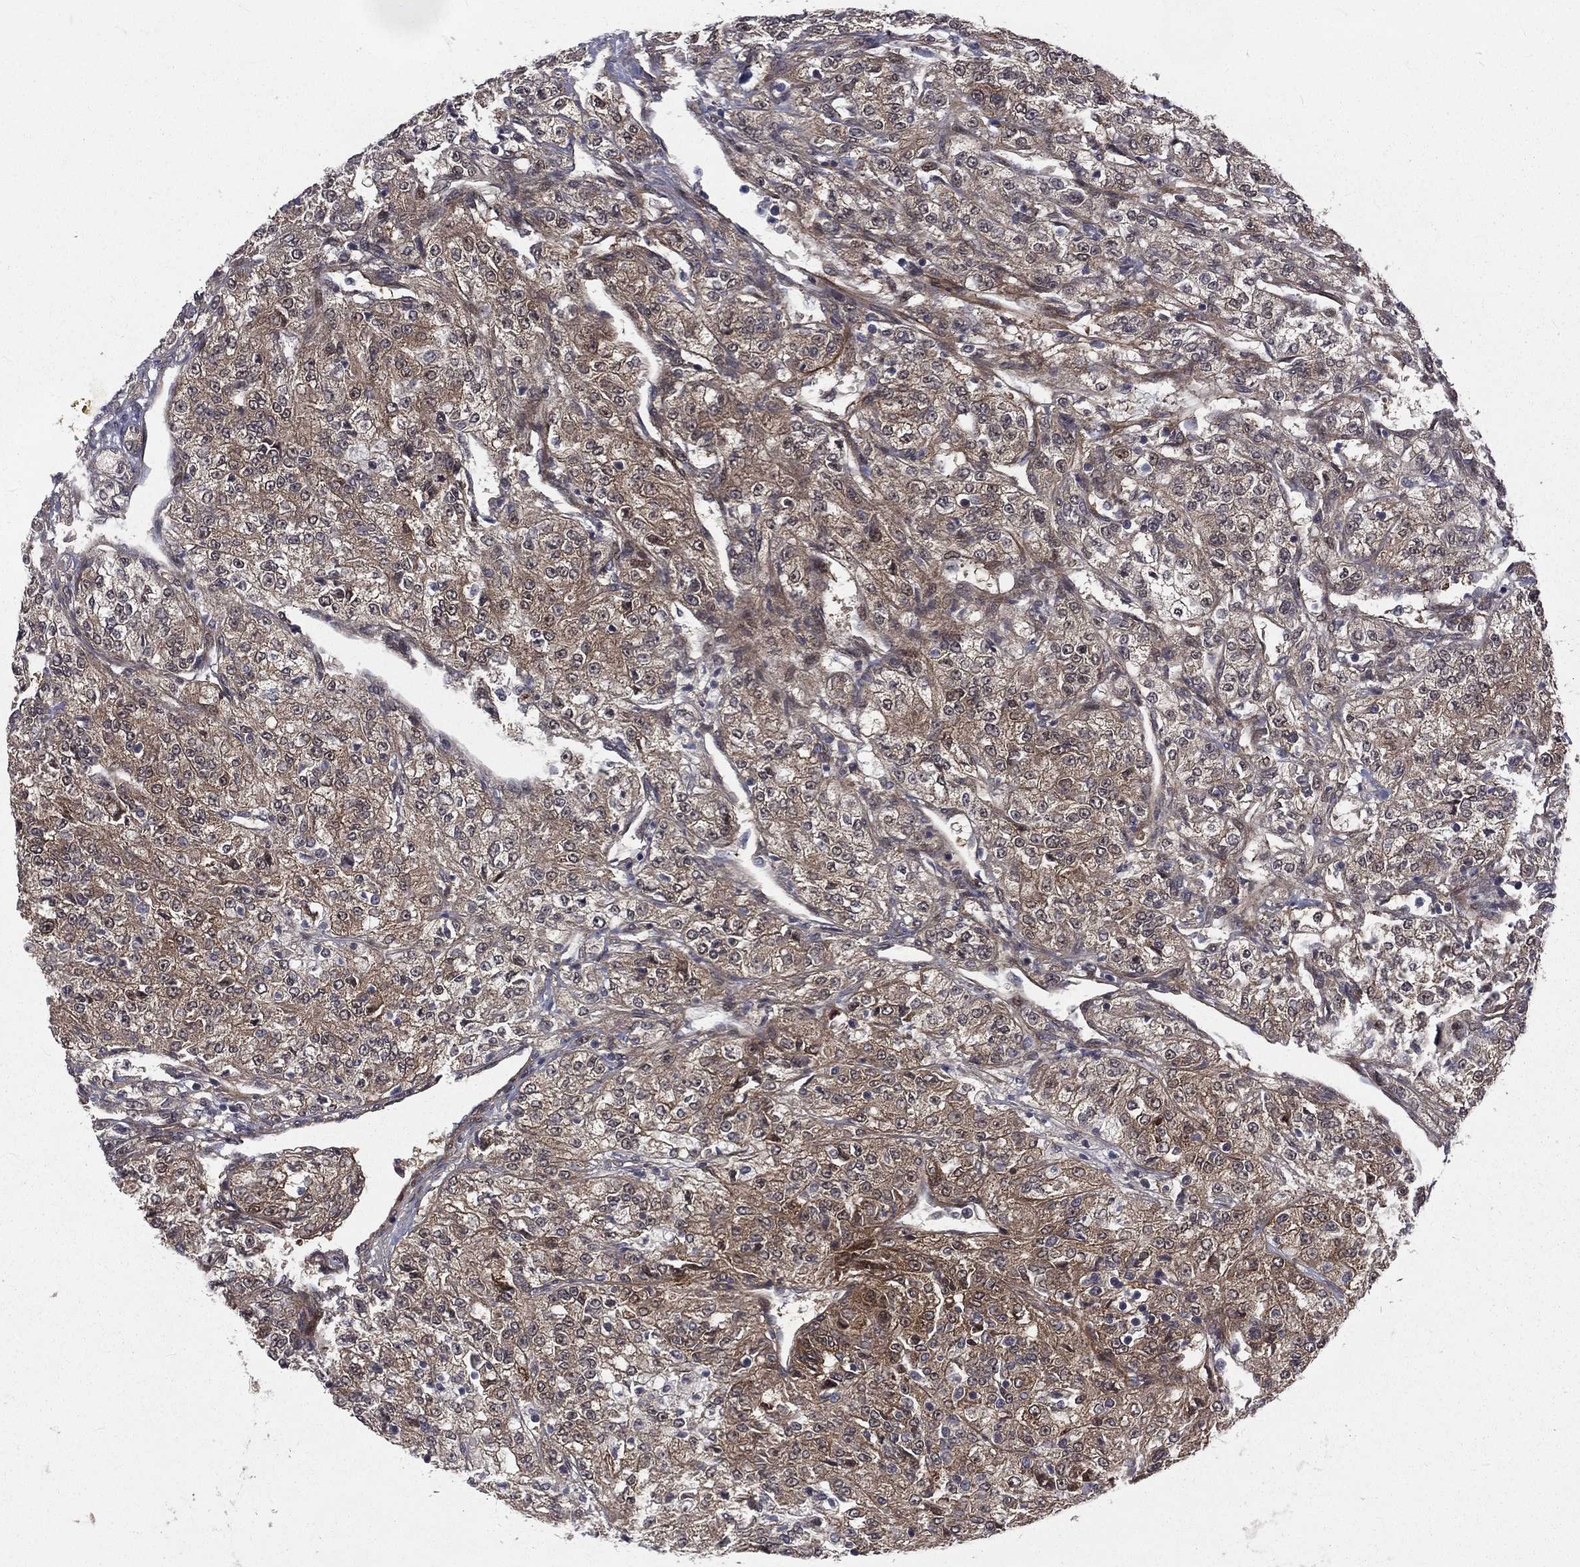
{"staining": {"intensity": "moderate", "quantity": "<25%", "location": "cytoplasmic/membranous"}, "tissue": "renal cancer", "cell_type": "Tumor cells", "image_type": "cancer", "snomed": [{"axis": "morphology", "description": "Adenocarcinoma, NOS"}, {"axis": "topography", "description": "Kidney"}], "caption": "Human adenocarcinoma (renal) stained with a protein marker exhibits moderate staining in tumor cells.", "gene": "ARL3", "patient": {"sex": "female", "age": 63}}